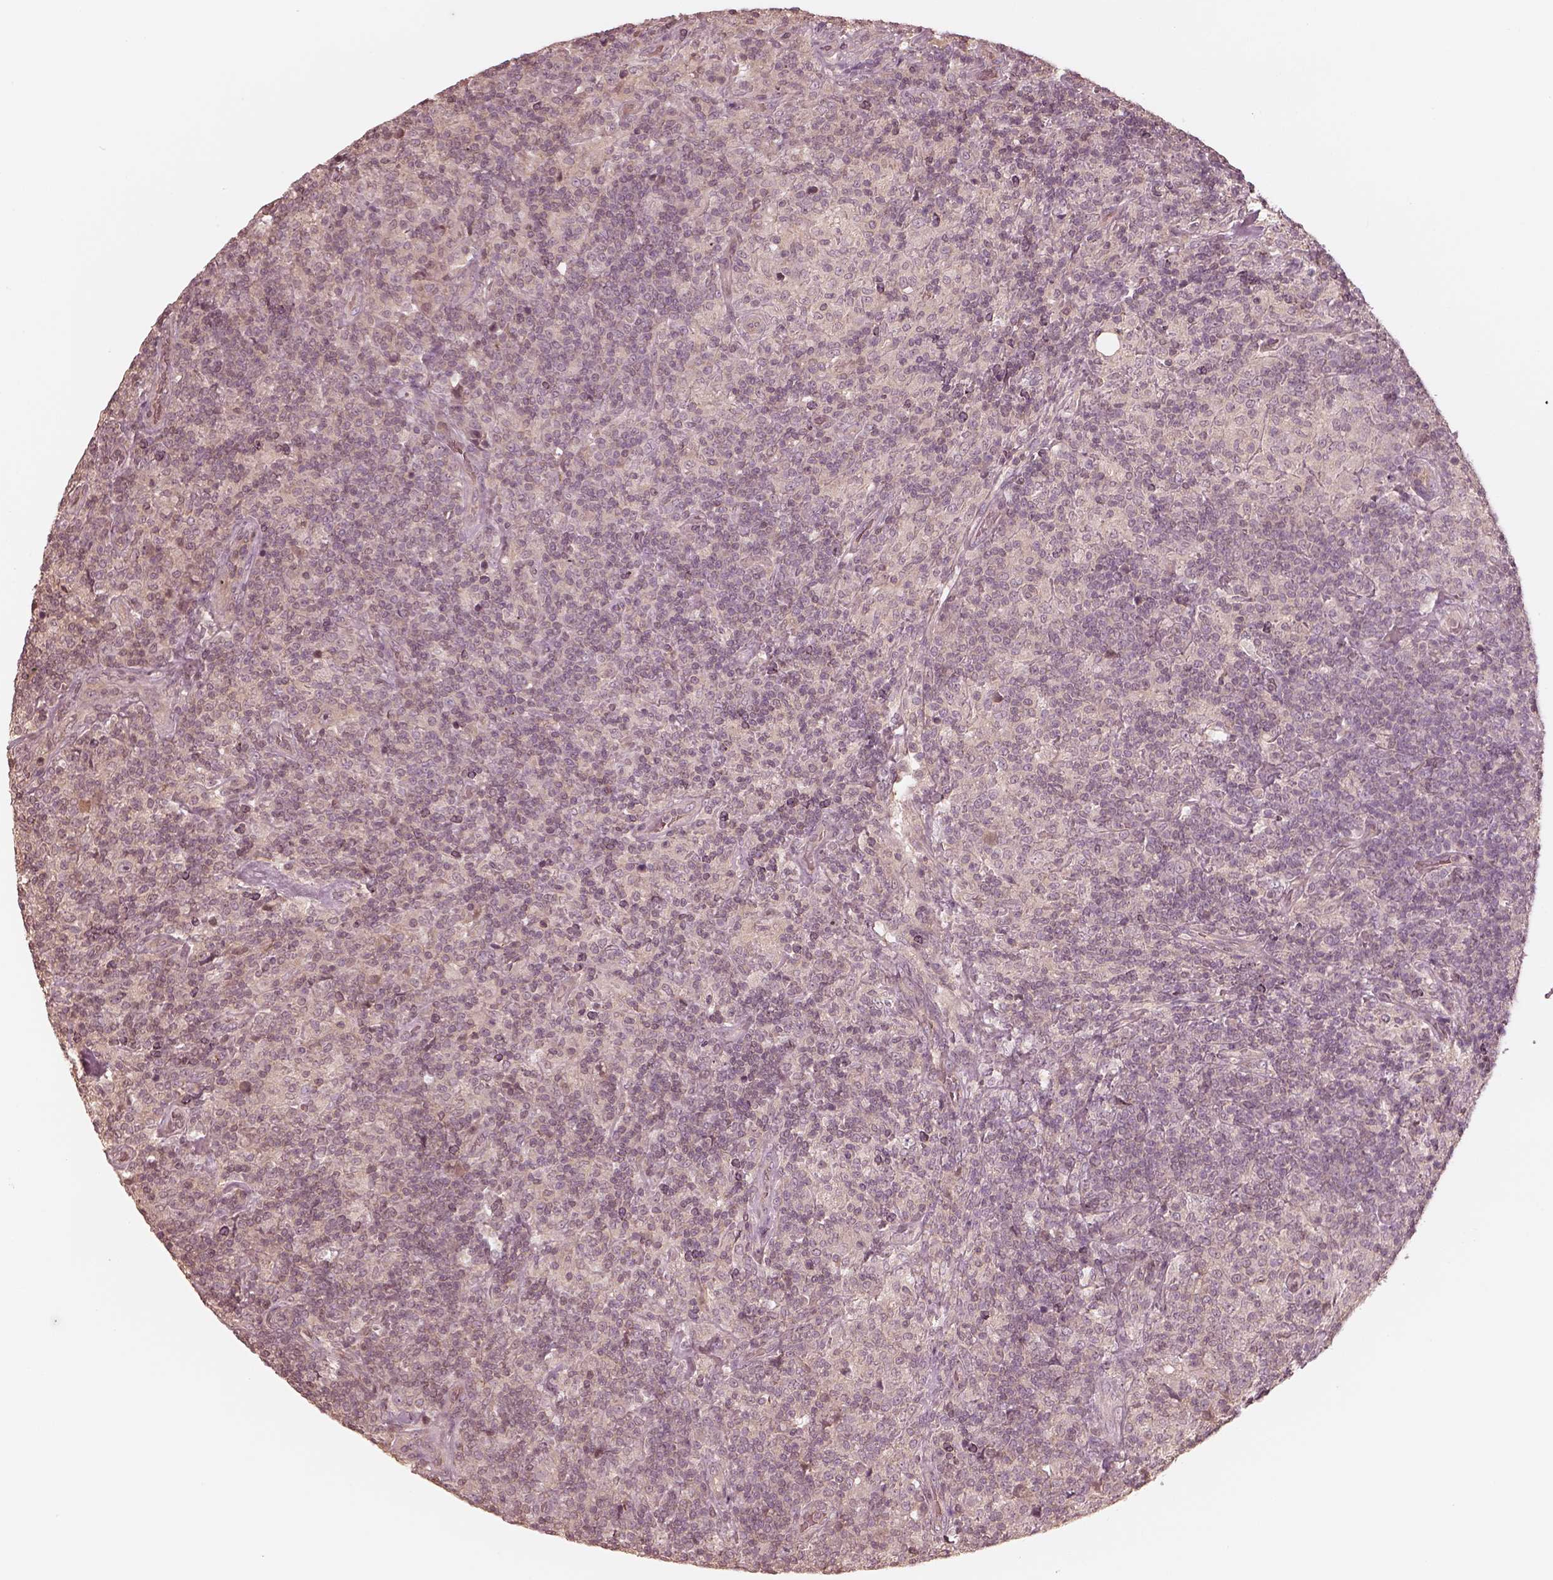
{"staining": {"intensity": "negative", "quantity": "none", "location": "none"}, "tissue": "lymphoma", "cell_type": "Tumor cells", "image_type": "cancer", "snomed": [{"axis": "morphology", "description": "Hodgkin's disease, NOS"}, {"axis": "topography", "description": "Lymph node"}], "caption": "High magnification brightfield microscopy of lymphoma stained with DAB (3,3'-diaminobenzidine) (brown) and counterstained with hematoxylin (blue): tumor cells show no significant expression. (Brightfield microscopy of DAB (3,3'-diaminobenzidine) IHC at high magnification).", "gene": "KIF5C", "patient": {"sex": "male", "age": 70}}